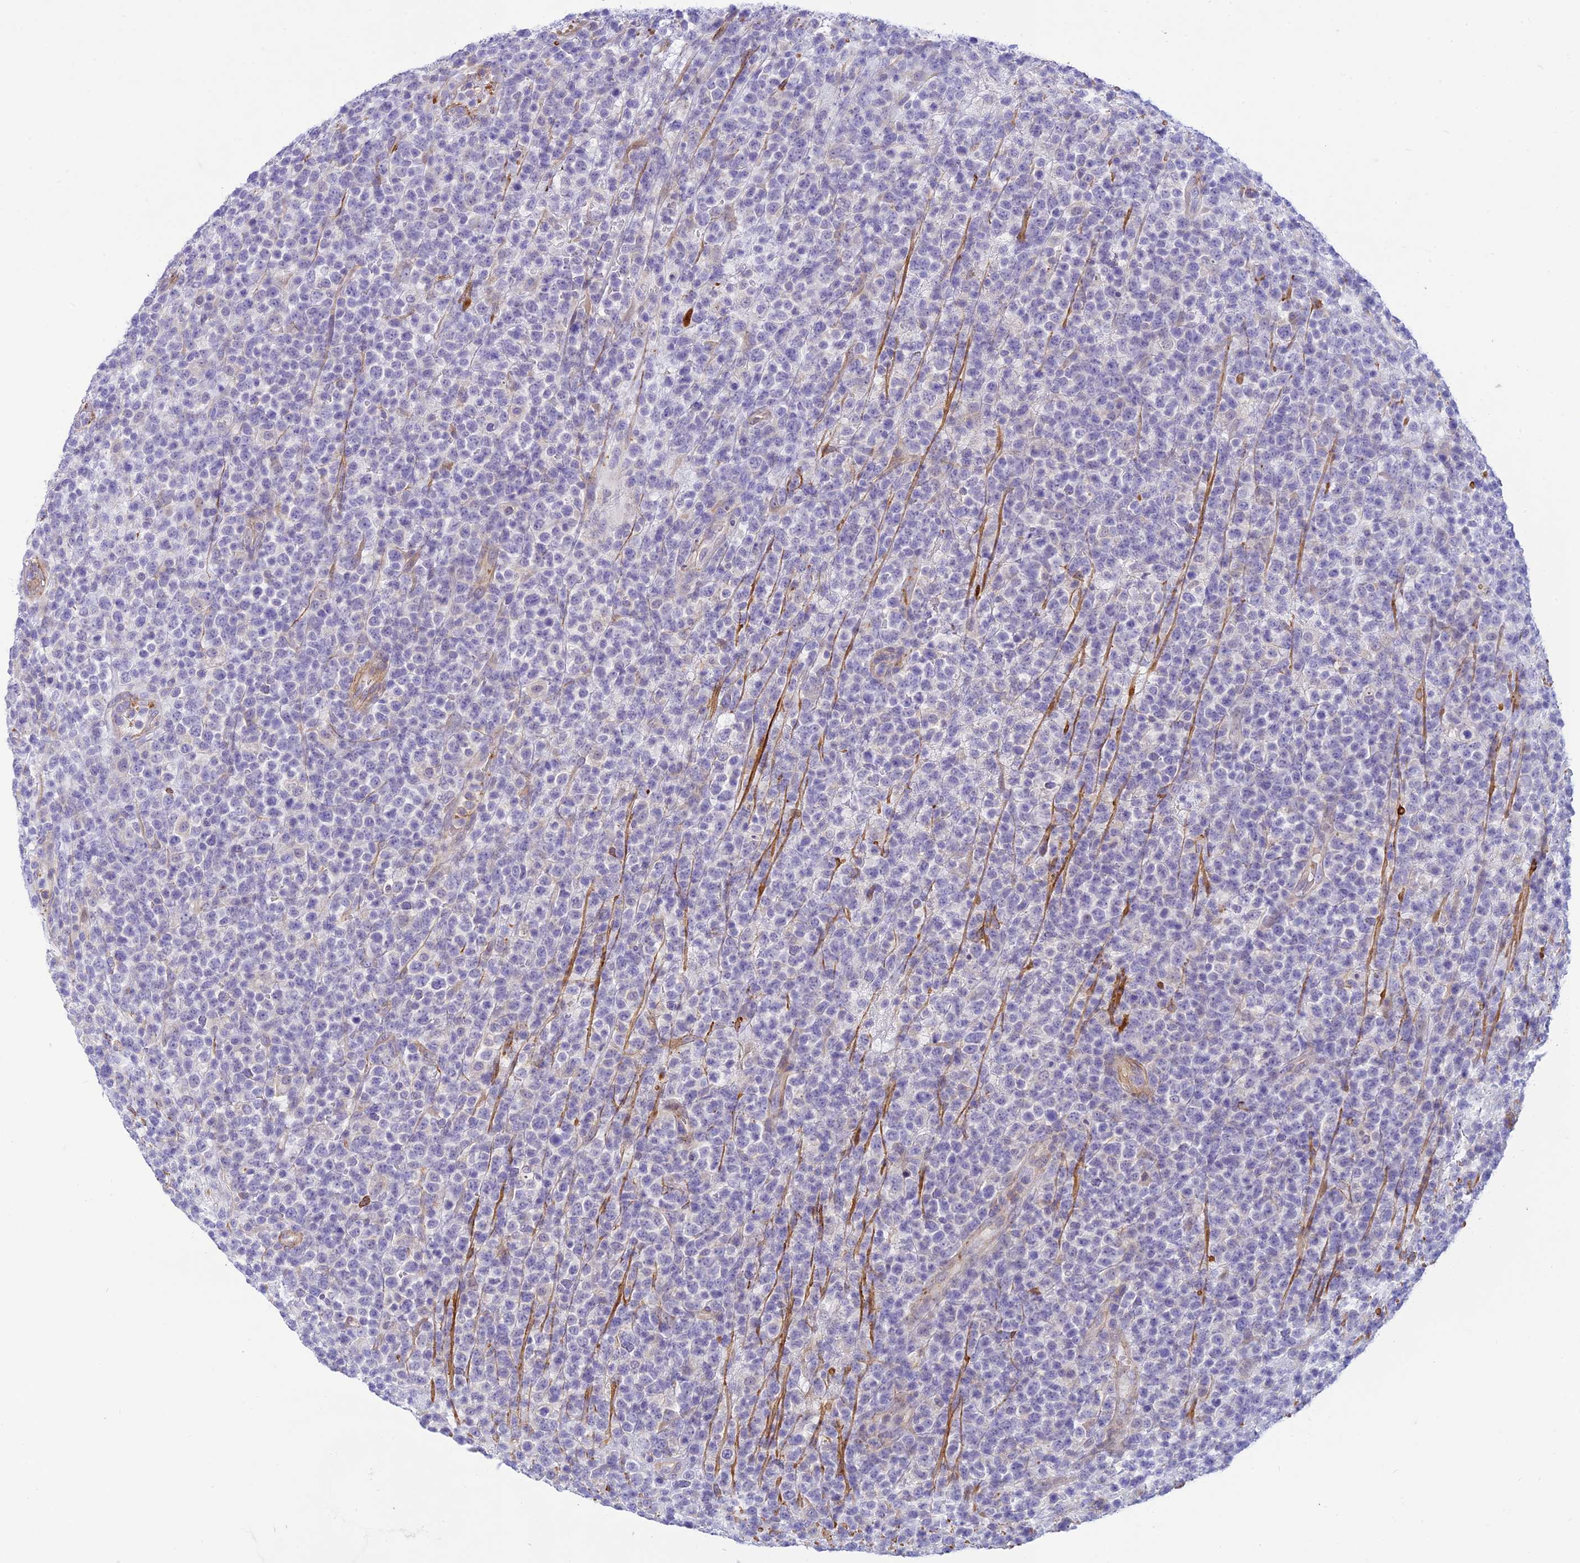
{"staining": {"intensity": "negative", "quantity": "none", "location": "none"}, "tissue": "lymphoma", "cell_type": "Tumor cells", "image_type": "cancer", "snomed": [{"axis": "morphology", "description": "Malignant lymphoma, non-Hodgkin's type, High grade"}, {"axis": "topography", "description": "Colon"}], "caption": "Malignant lymphoma, non-Hodgkin's type (high-grade) stained for a protein using IHC shows no positivity tumor cells.", "gene": "FBXW4", "patient": {"sex": "female", "age": 53}}